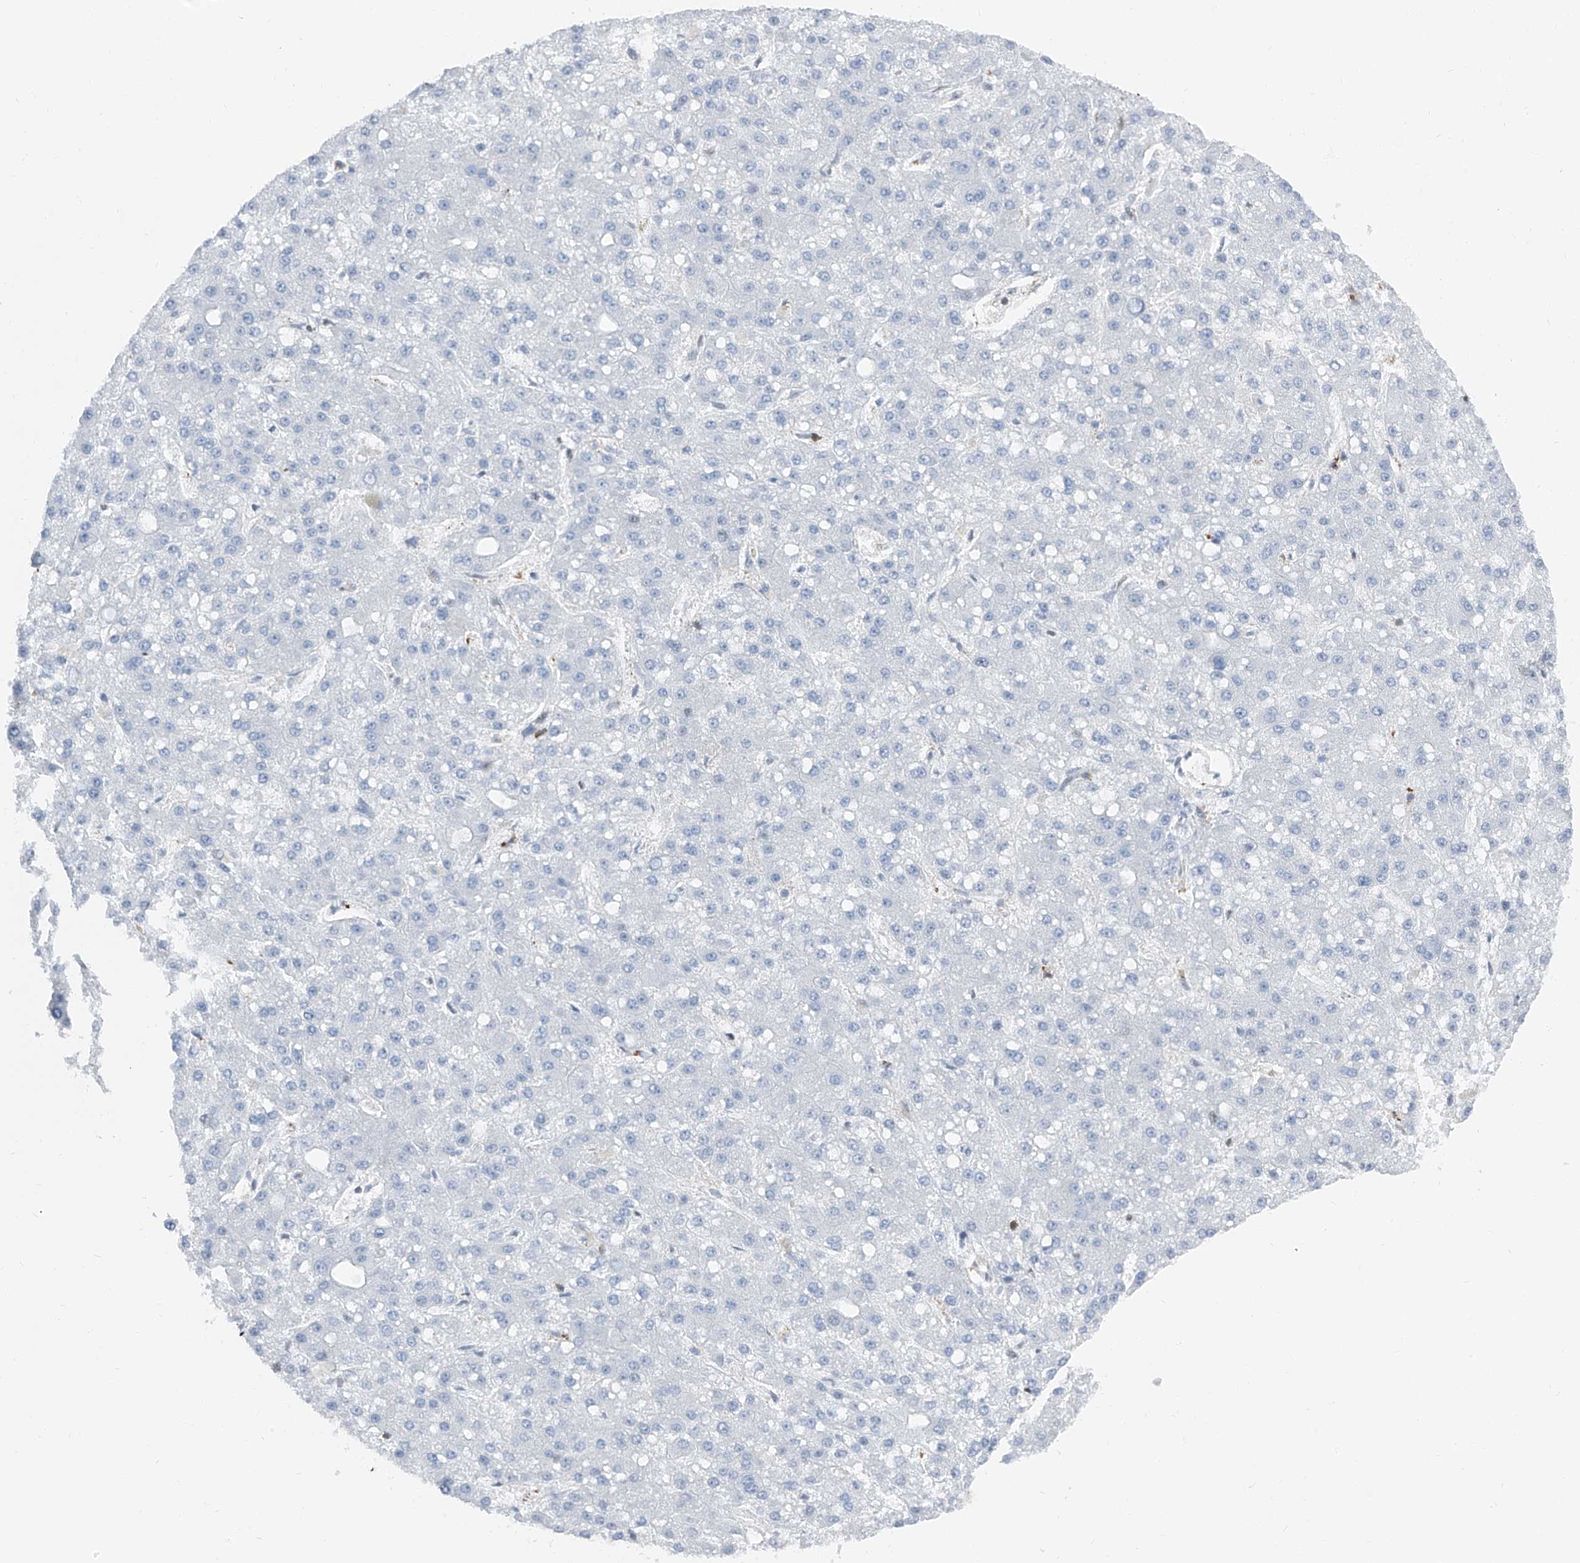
{"staining": {"intensity": "negative", "quantity": "none", "location": "none"}, "tissue": "liver cancer", "cell_type": "Tumor cells", "image_type": "cancer", "snomed": [{"axis": "morphology", "description": "Carcinoma, Hepatocellular, NOS"}, {"axis": "topography", "description": "Liver"}], "caption": "This is a histopathology image of immunohistochemistry staining of hepatocellular carcinoma (liver), which shows no positivity in tumor cells.", "gene": "PSMB10", "patient": {"sex": "male", "age": 67}}